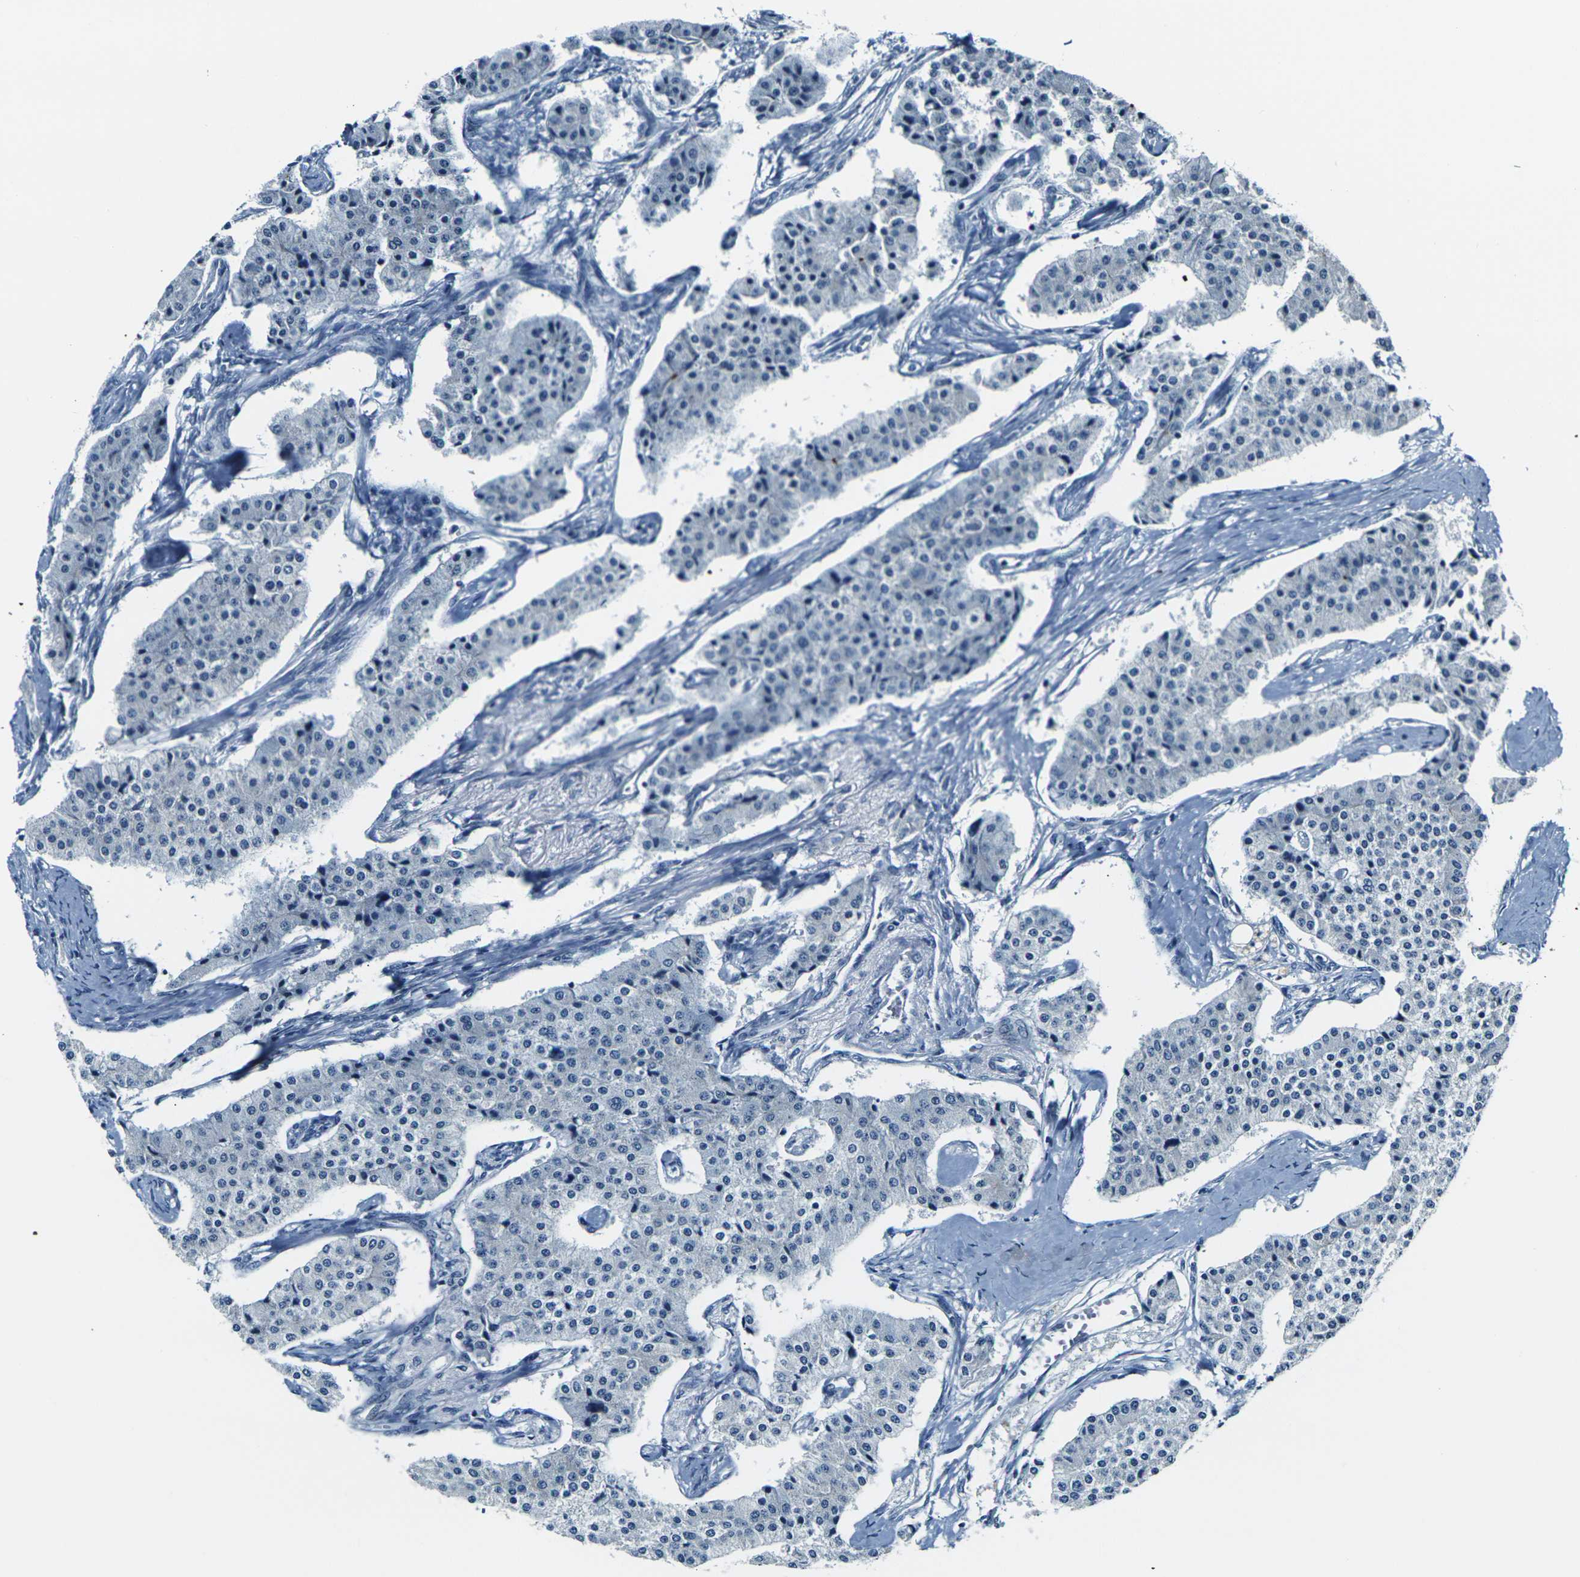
{"staining": {"intensity": "negative", "quantity": "none", "location": "none"}, "tissue": "carcinoid", "cell_type": "Tumor cells", "image_type": "cancer", "snomed": [{"axis": "morphology", "description": "Carcinoid, malignant, NOS"}, {"axis": "topography", "description": "Colon"}], "caption": "A photomicrograph of carcinoid stained for a protein displays no brown staining in tumor cells.", "gene": "SHISAL2B", "patient": {"sex": "female", "age": 52}}